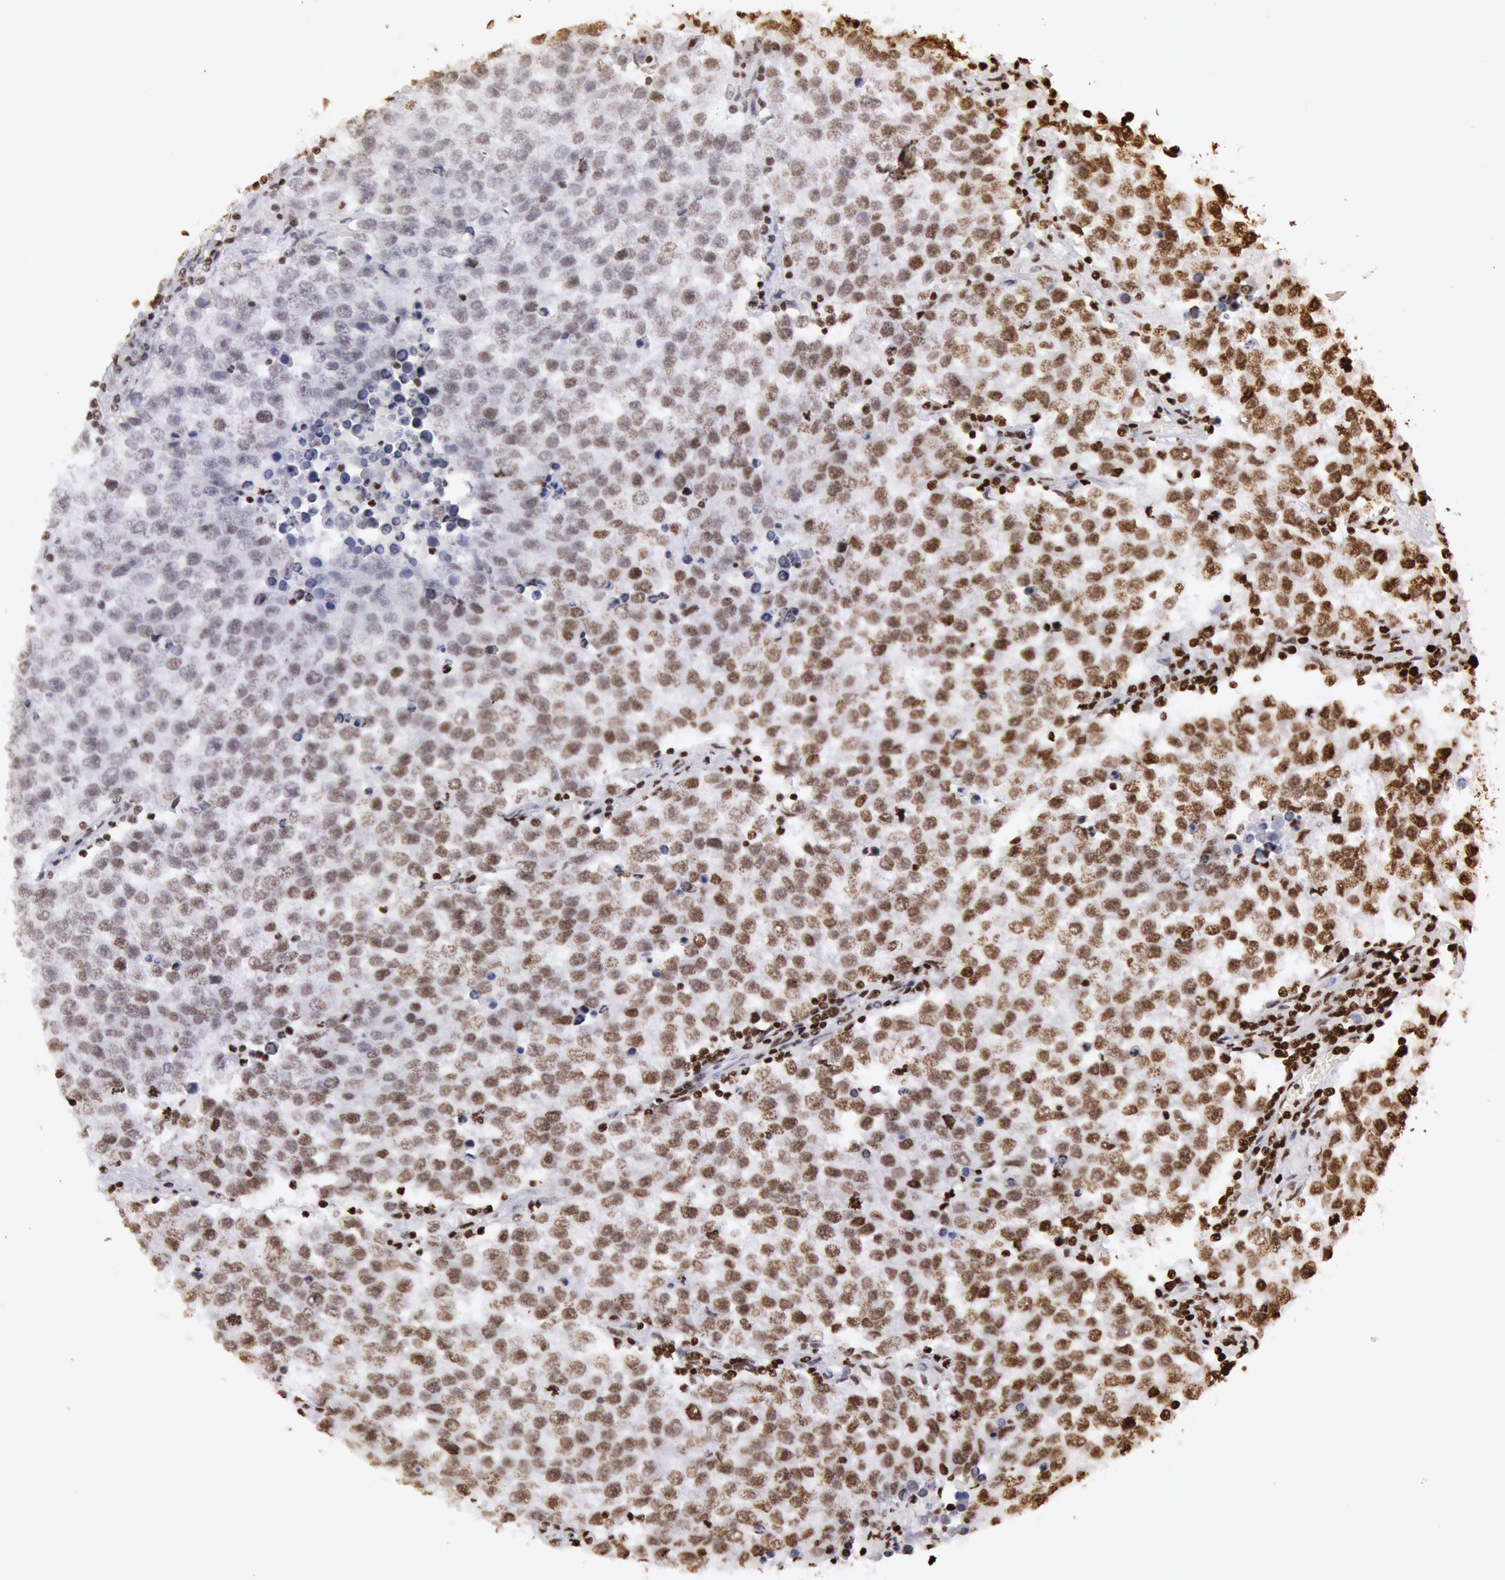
{"staining": {"intensity": "strong", "quantity": ">75%", "location": "nuclear"}, "tissue": "testis cancer", "cell_type": "Tumor cells", "image_type": "cancer", "snomed": [{"axis": "morphology", "description": "Seminoma, NOS"}, {"axis": "topography", "description": "Testis"}], "caption": "Tumor cells show strong nuclear expression in approximately >75% of cells in seminoma (testis). The protein is stained brown, and the nuclei are stained in blue (DAB IHC with brightfield microscopy, high magnification).", "gene": "H3-4", "patient": {"sex": "male", "age": 36}}